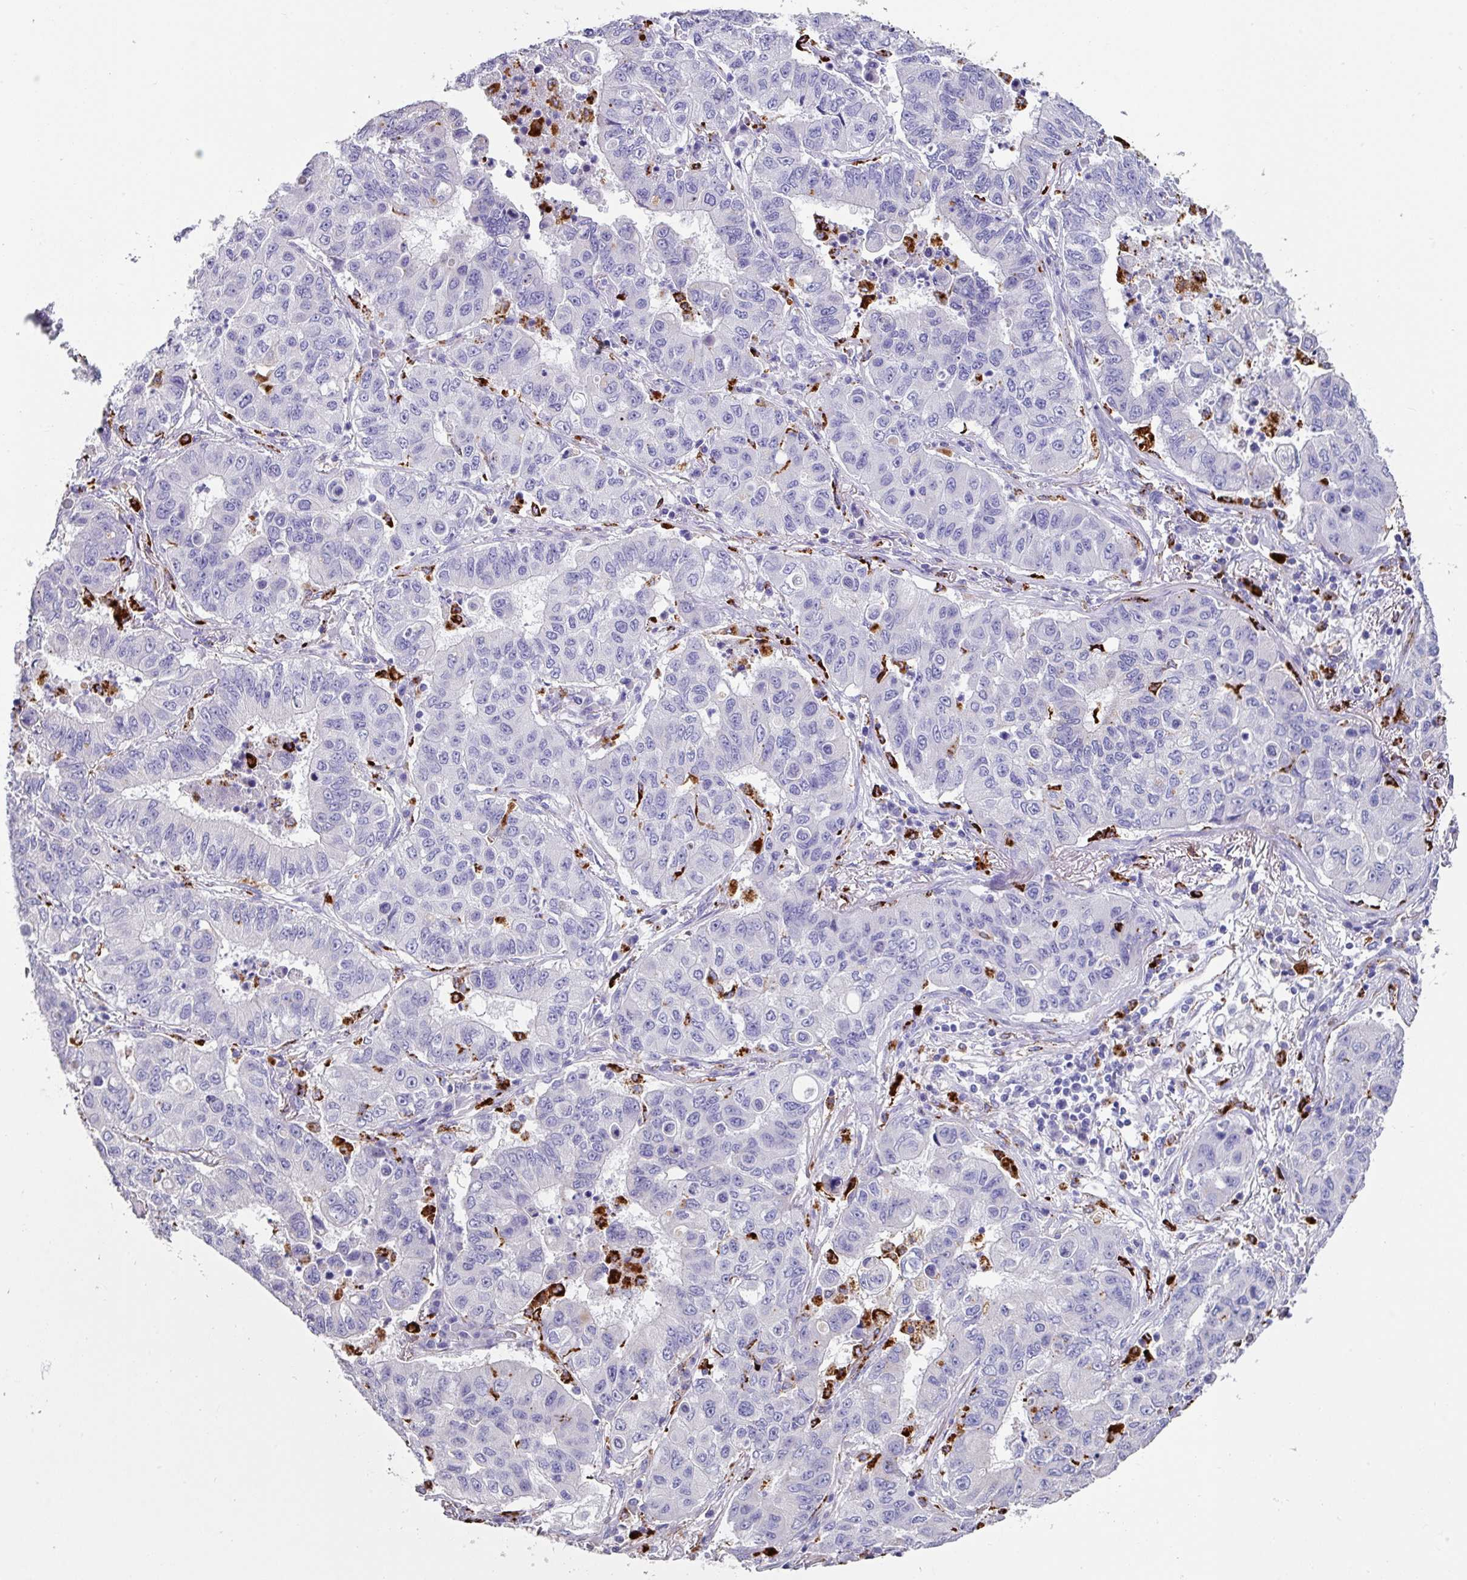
{"staining": {"intensity": "negative", "quantity": "none", "location": "none"}, "tissue": "lung cancer", "cell_type": "Tumor cells", "image_type": "cancer", "snomed": [{"axis": "morphology", "description": "Squamous cell carcinoma, NOS"}, {"axis": "topography", "description": "Lung"}], "caption": "Tumor cells are negative for protein expression in human lung squamous cell carcinoma. Brightfield microscopy of immunohistochemistry (IHC) stained with DAB (brown) and hematoxylin (blue), captured at high magnification.", "gene": "CPVL", "patient": {"sex": "male", "age": 74}}